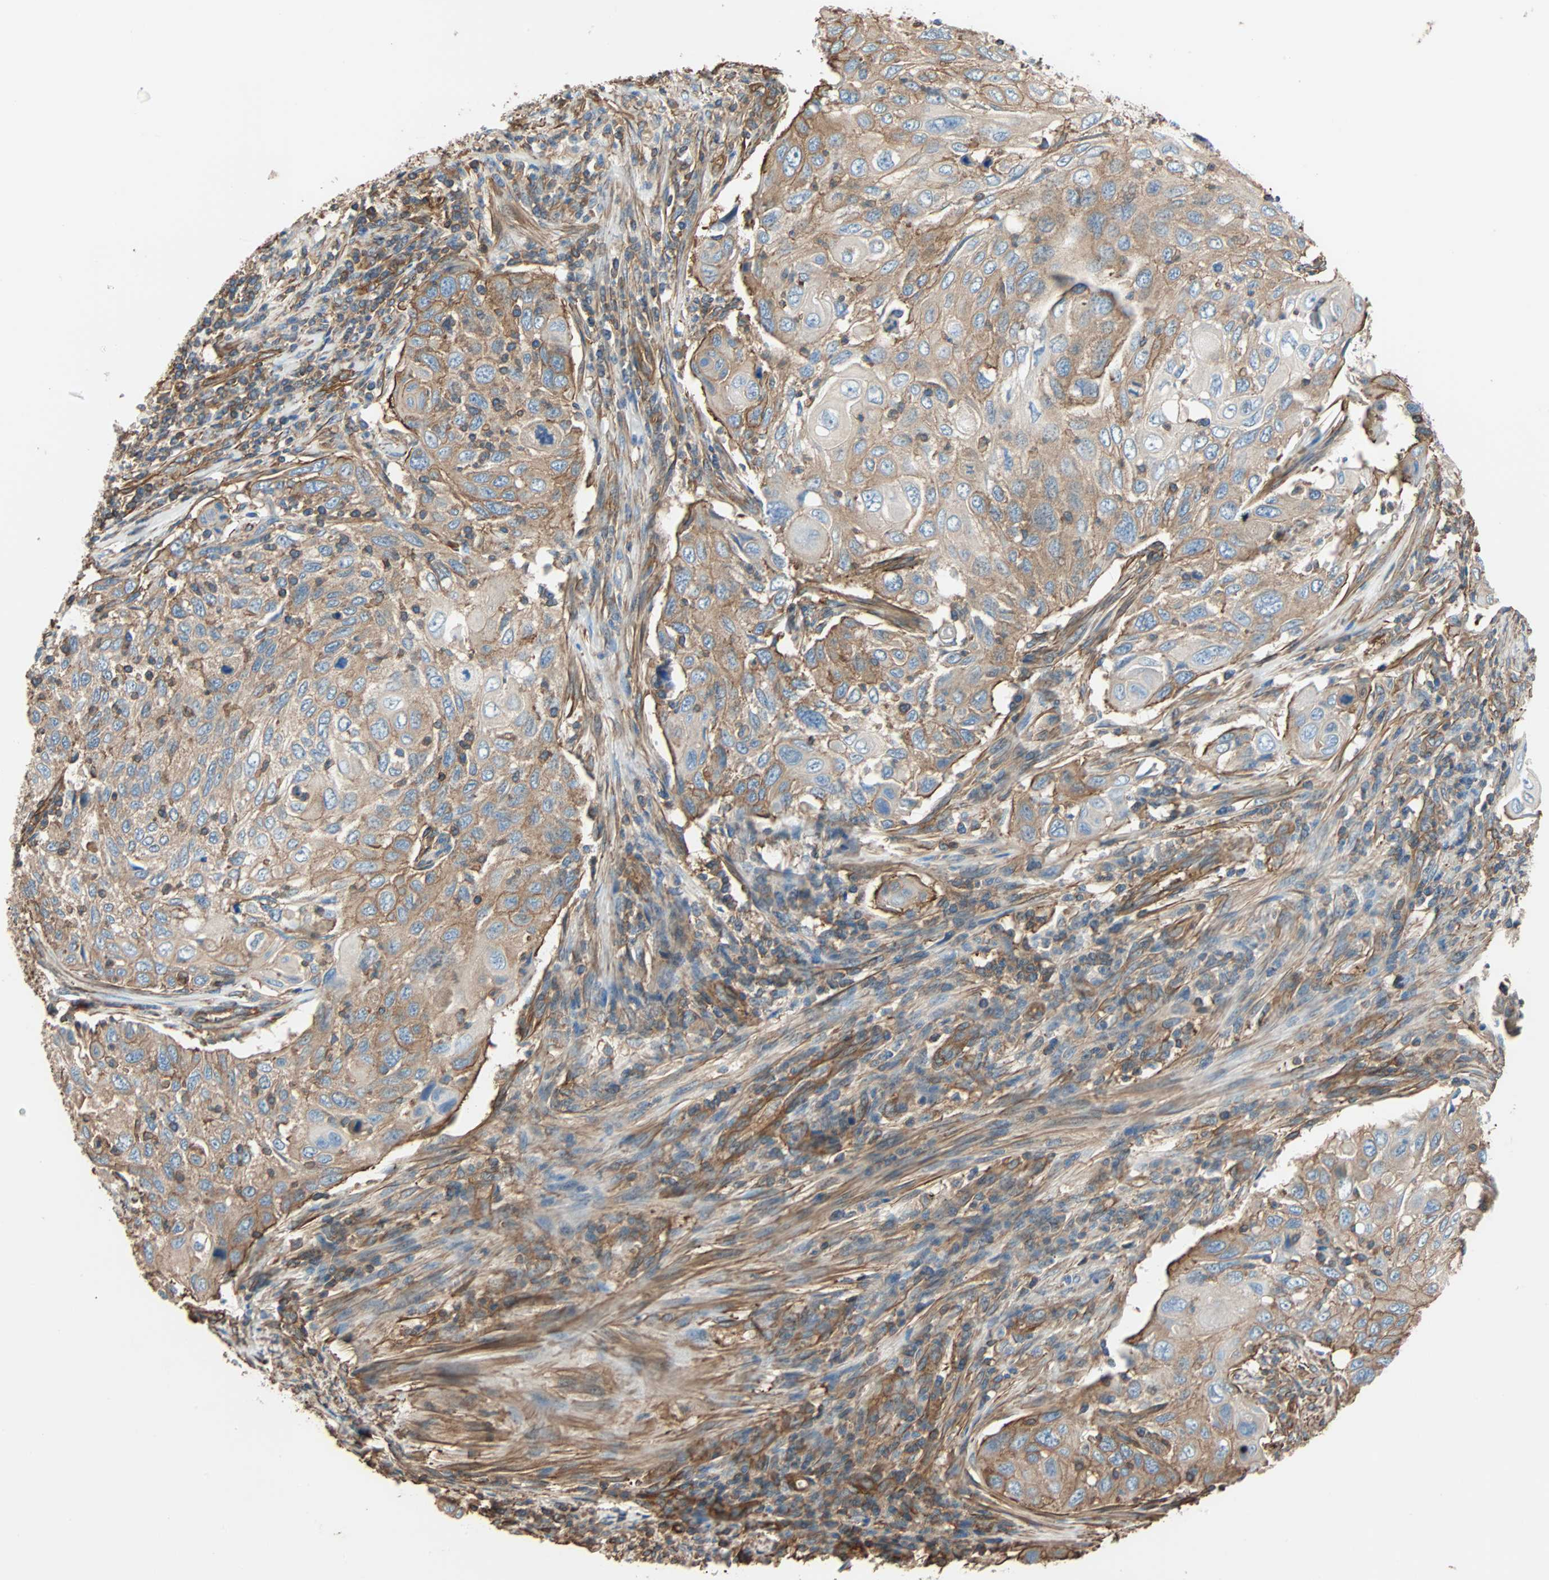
{"staining": {"intensity": "moderate", "quantity": "25%-75%", "location": "cytoplasmic/membranous"}, "tissue": "cervical cancer", "cell_type": "Tumor cells", "image_type": "cancer", "snomed": [{"axis": "morphology", "description": "Squamous cell carcinoma, NOS"}, {"axis": "topography", "description": "Cervix"}], "caption": "Immunohistochemistry histopathology image of neoplastic tissue: human squamous cell carcinoma (cervical) stained using immunohistochemistry (IHC) exhibits medium levels of moderate protein expression localized specifically in the cytoplasmic/membranous of tumor cells, appearing as a cytoplasmic/membranous brown color.", "gene": "GALNT10", "patient": {"sex": "female", "age": 70}}